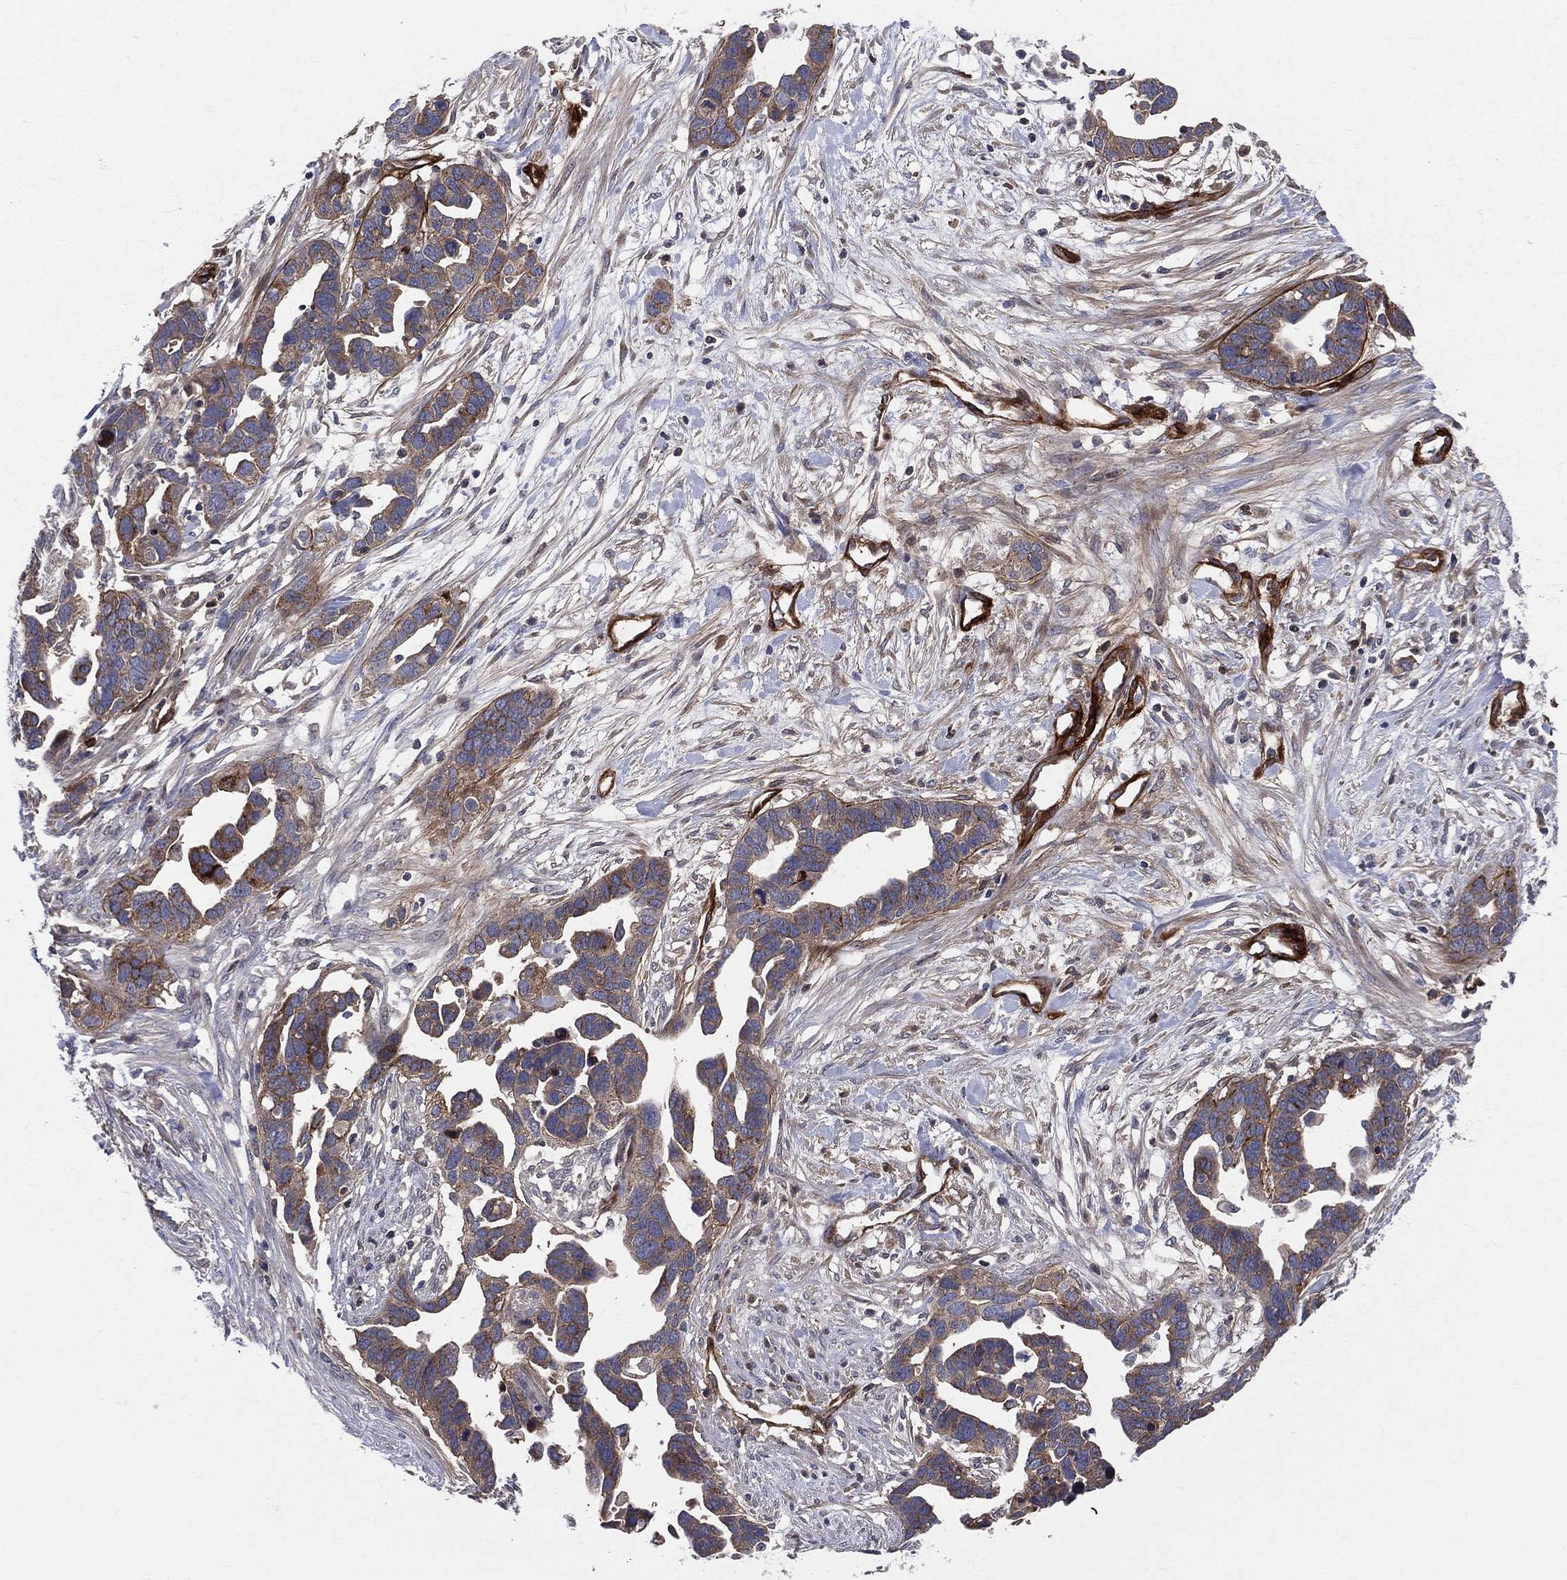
{"staining": {"intensity": "moderate", "quantity": ">75%", "location": "cytoplasmic/membranous"}, "tissue": "ovarian cancer", "cell_type": "Tumor cells", "image_type": "cancer", "snomed": [{"axis": "morphology", "description": "Cystadenocarcinoma, serous, NOS"}, {"axis": "topography", "description": "Ovary"}], "caption": "Human ovarian cancer stained for a protein (brown) reveals moderate cytoplasmic/membranous positive staining in approximately >75% of tumor cells.", "gene": "ENTPD1", "patient": {"sex": "female", "age": 54}}